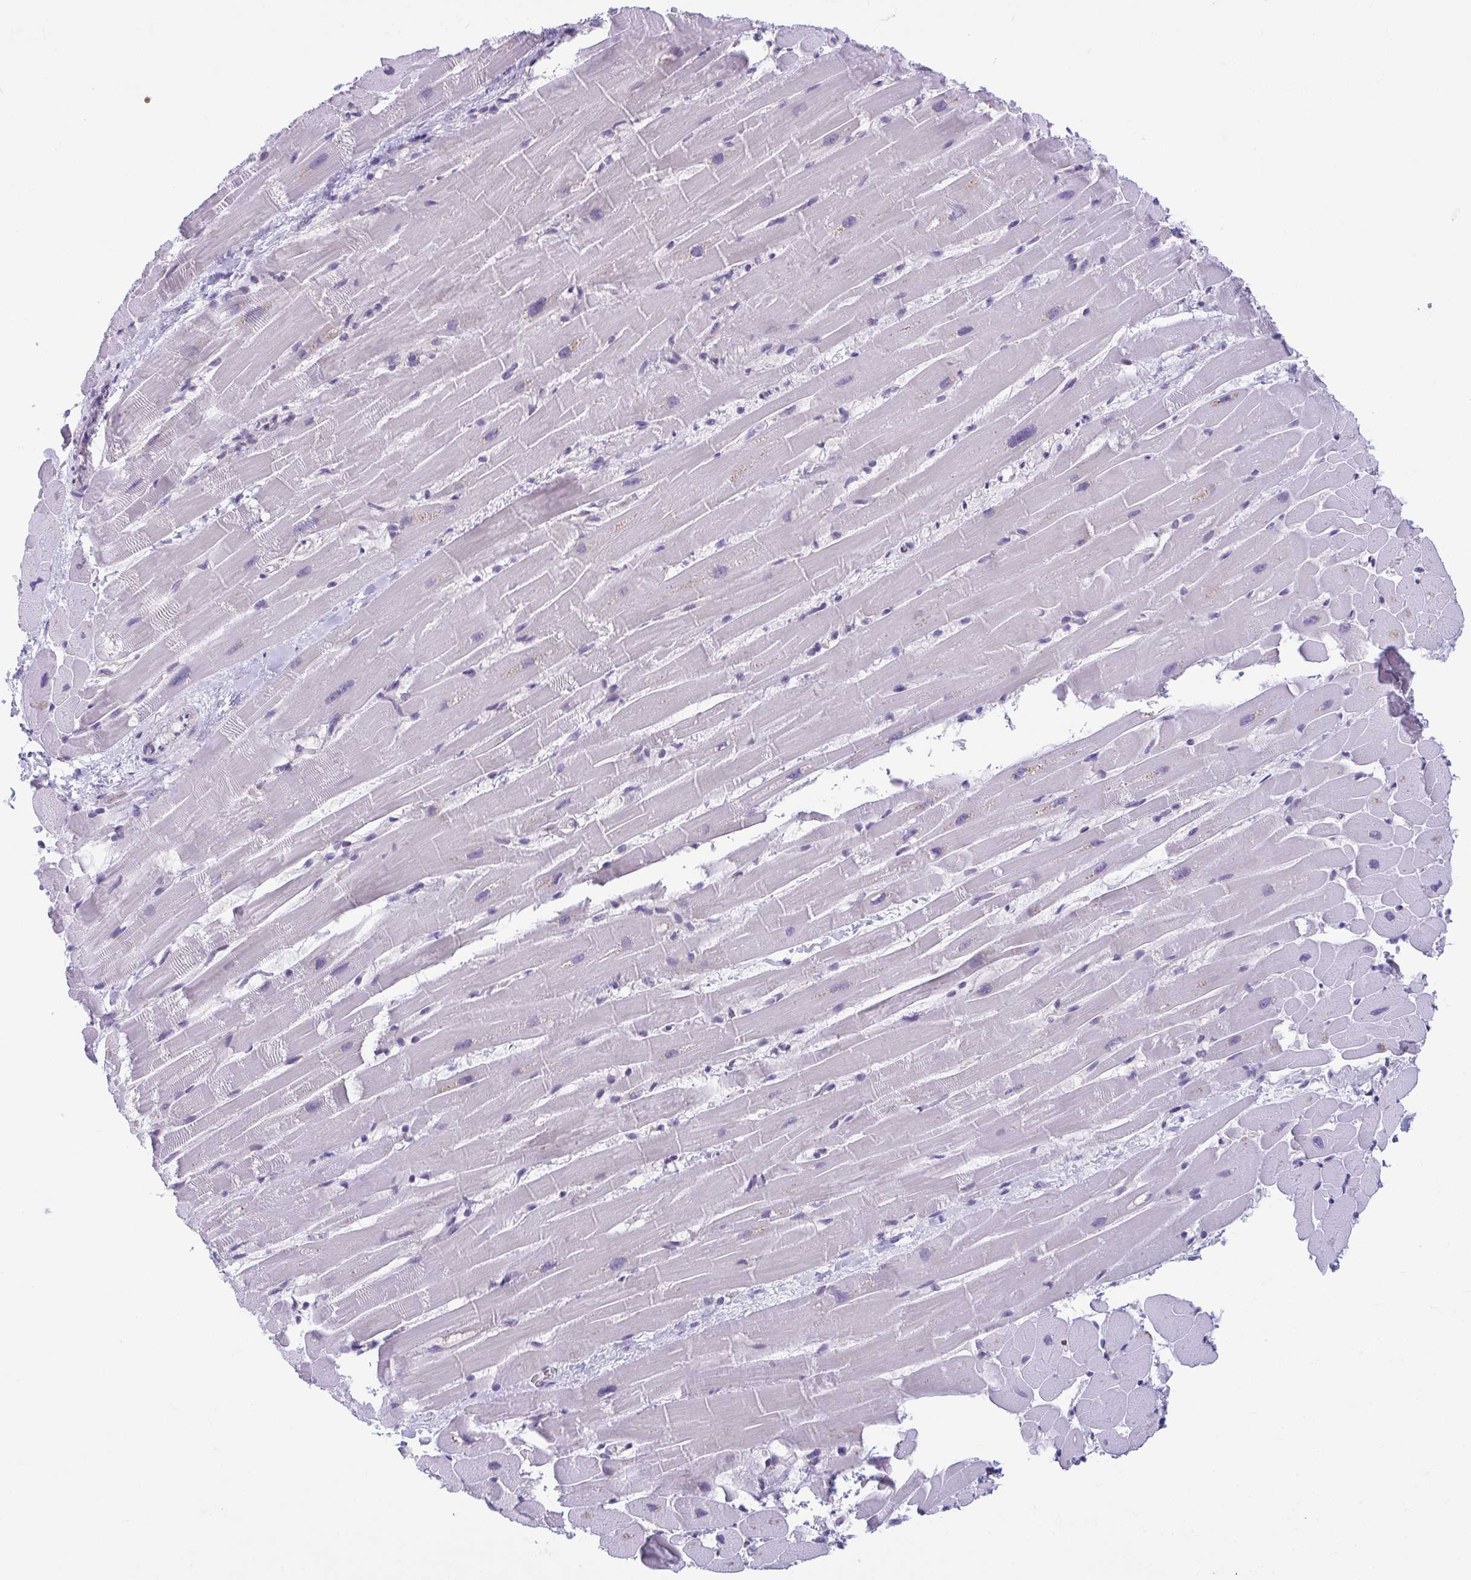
{"staining": {"intensity": "negative", "quantity": "none", "location": "none"}, "tissue": "heart muscle", "cell_type": "Cardiomyocytes", "image_type": "normal", "snomed": [{"axis": "morphology", "description": "Normal tissue, NOS"}, {"axis": "topography", "description": "Heart"}], "caption": "The IHC micrograph has no significant positivity in cardiomyocytes of heart muscle. (DAB immunohistochemistry (IHC), high magnification).", "gene": "TMEM108", "patient": {"sex": "male", "age": 37}}